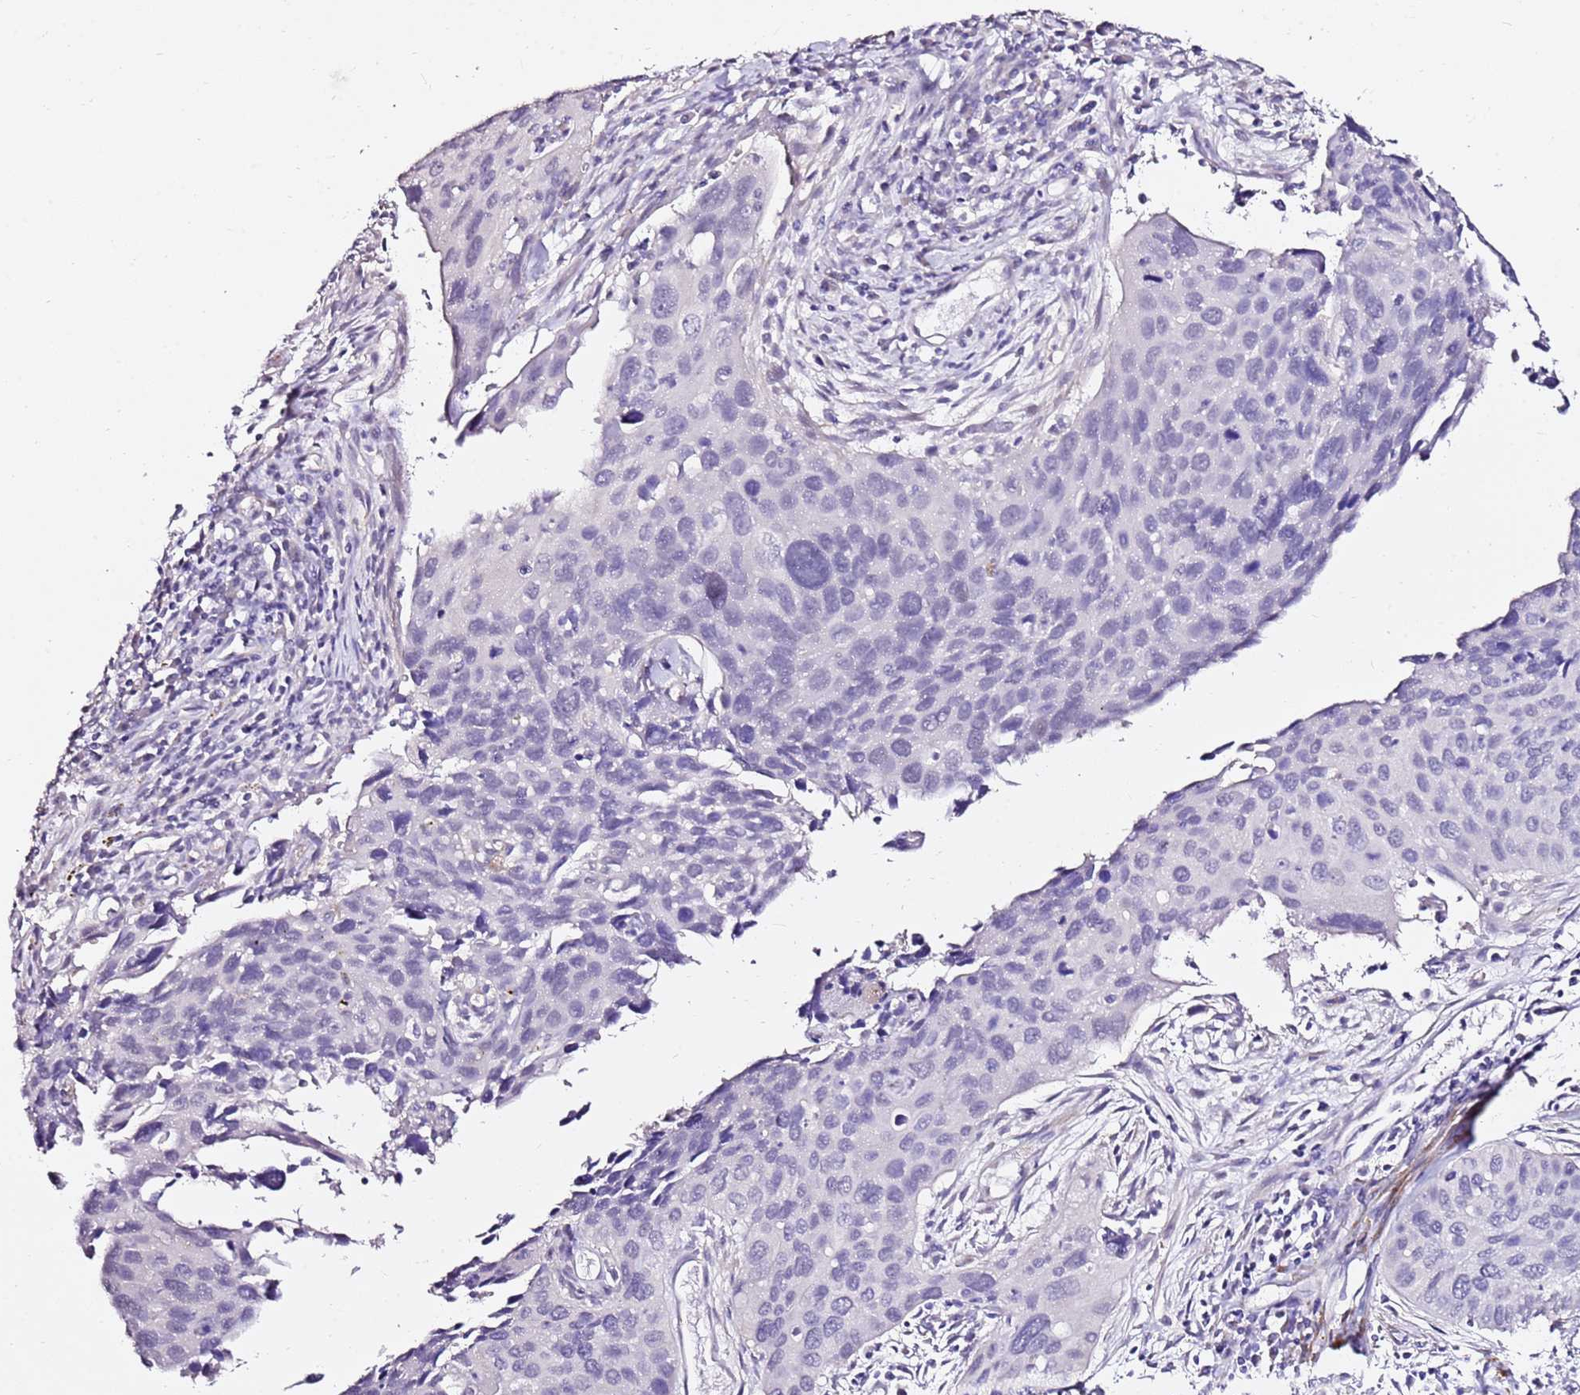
{"staining": {"intensity": "negative", "quantity": "none", "location": "none"}, "tissue": "cervical cancer", "cell_type": "Tumor cells", "image_type": "cancer", "snomed": [{"axis": "morphology", "description": "Squamous cell carcinoma, NOS"}, {"axis": "topography", "description": "Cervix"}], "caption": "Image shows no significant protein staining in tumor cells of squamous cell carcinoma (cervical).", "gene": "ART5", "patient": {"sex": "female", "age": 55}}